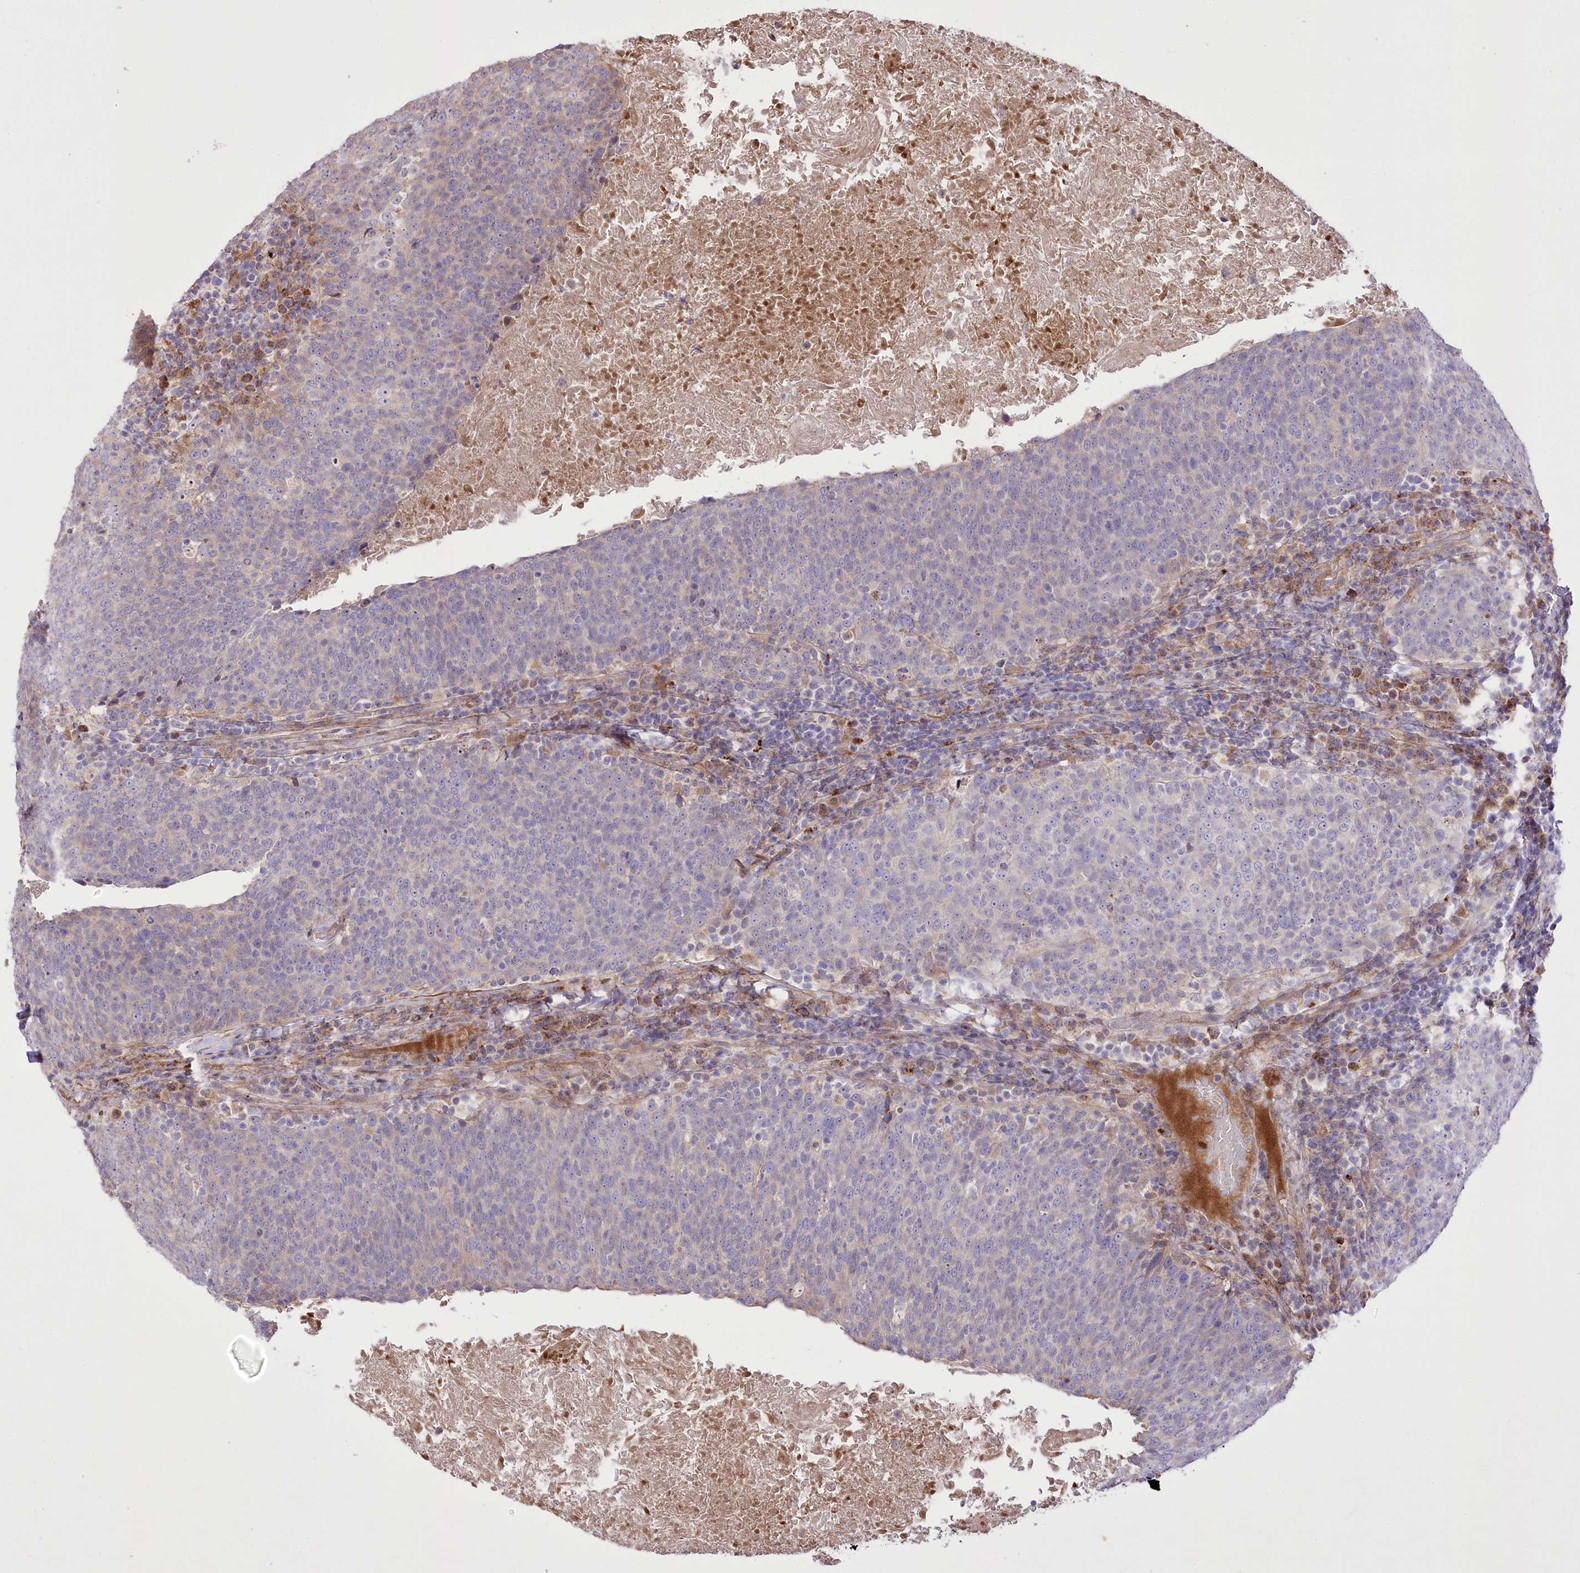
{"staining": {"intensity": "negative", "quantity": "none", "location": "none"}, "tissue": "head and neck cancer", "cell_type": "Tumor cells", "image_type": "cancer", "snomed": [{"axis": "morphology", "description": "Squamous cell carcinoma, NOS"}, {"axis": "morphology", "description": "Squamous cell carcinoma, metastatic, NOS"}, {"axis": "topography", "description": "Lymph node"}, {"axis": "topography", "description": "Head-Neck"}], "caption": "Tumor cells show no significant expression in metastatic squamous cell carcinoma (head and neck).", "gene": "RNF24", "patient": {"sex": "male", "age": 62}}